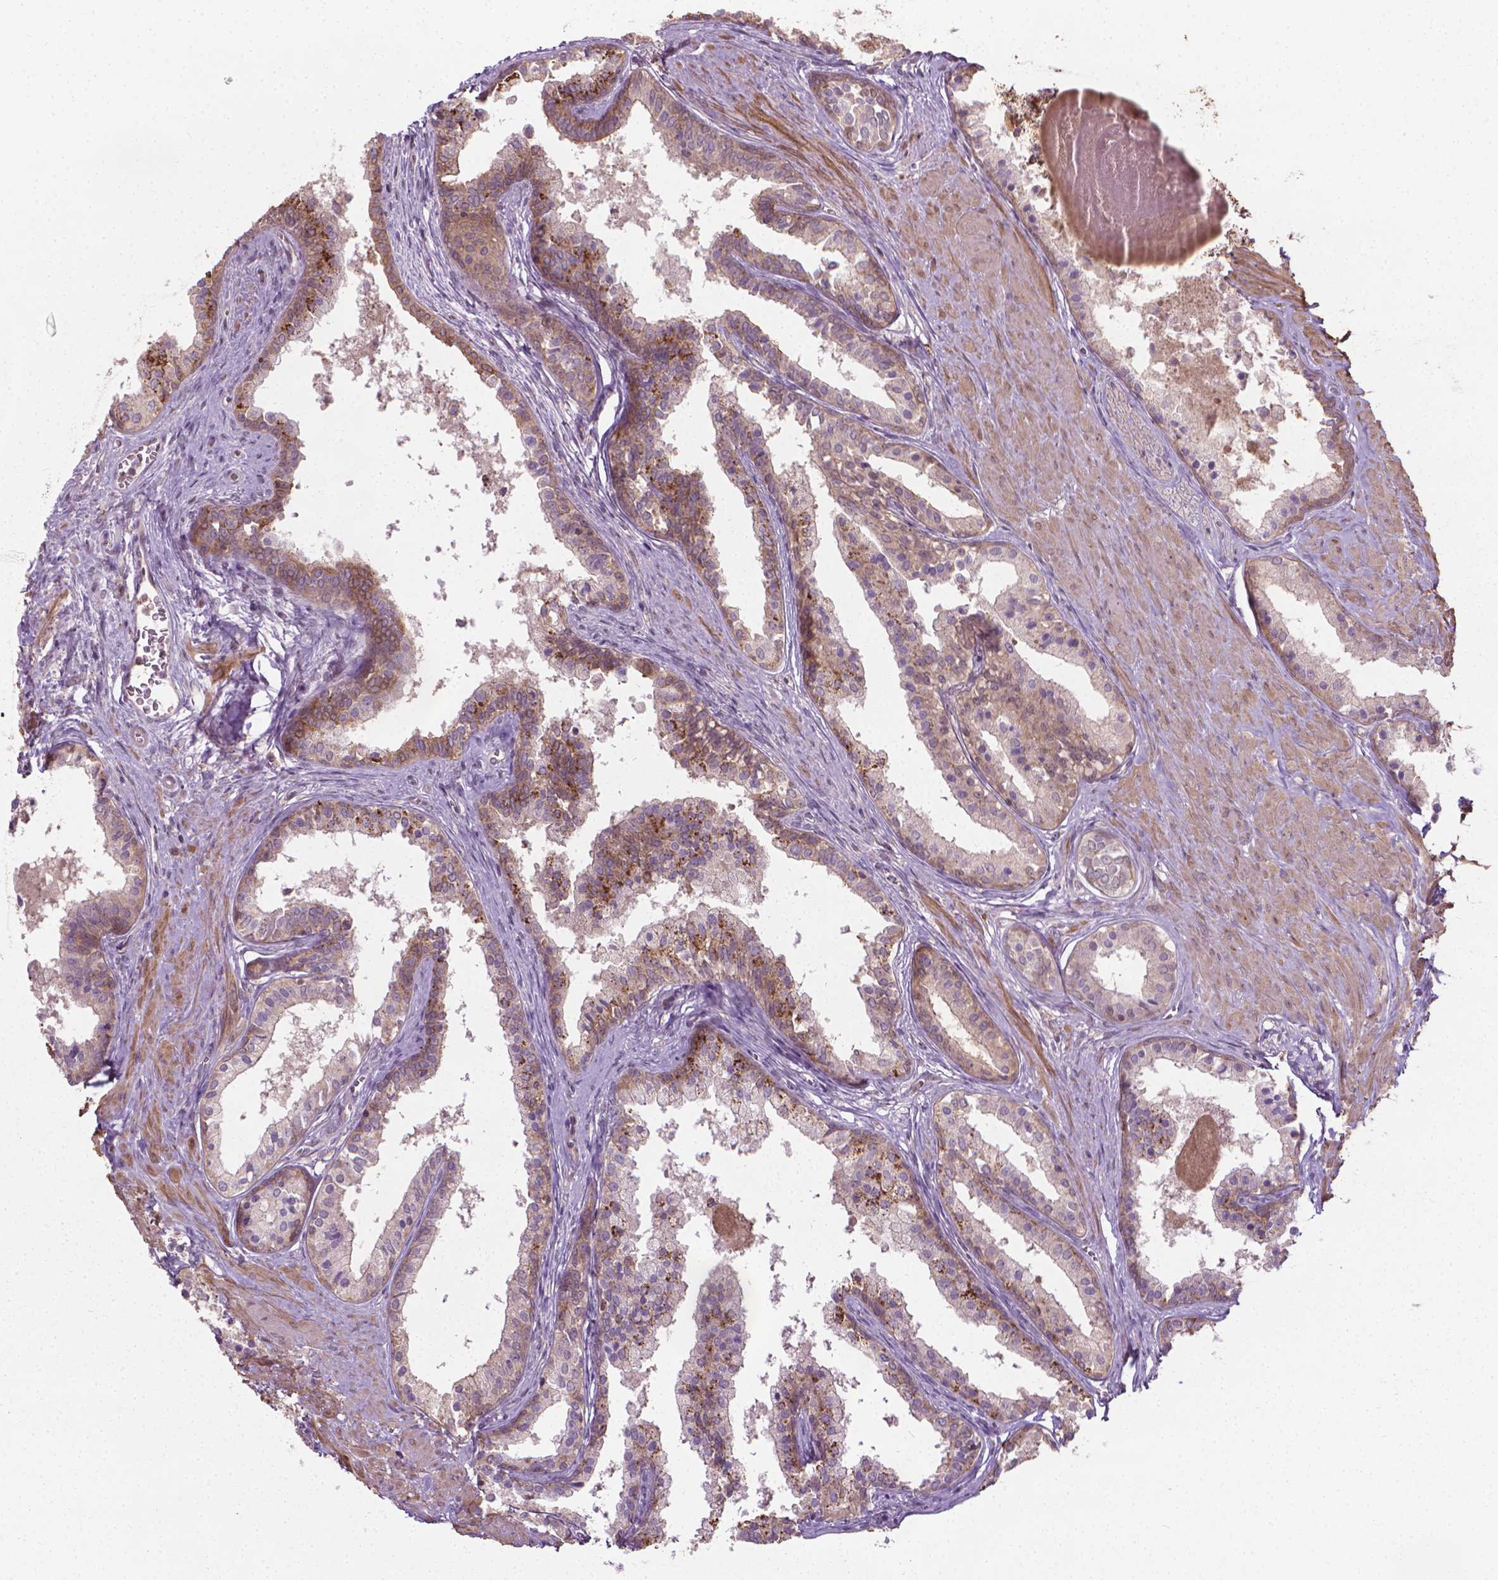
{"staining": {"intensity": "strong", "quantity": ">75%", "location": "cytoplasmic/membranous"}, "tissue": "prostate", "cell_type": "Glandular cells", "image_type": "normal", "snomed": [{"axis": "morphology", "description": "Normal tissue, NOS"}, {"axis": "topography", "description": "Prostate"}], "caption": "This photomicrograph displays normal prostate stained with immunohistochemistry (IHC) to label a protein in brown. The cytoplasmic/membranous of glandular cells show strong positivity for the protein. Nuclei are counter-stained blue.", "gene": "PRAG1", "patient": {"sex": "male", "age": 61}}